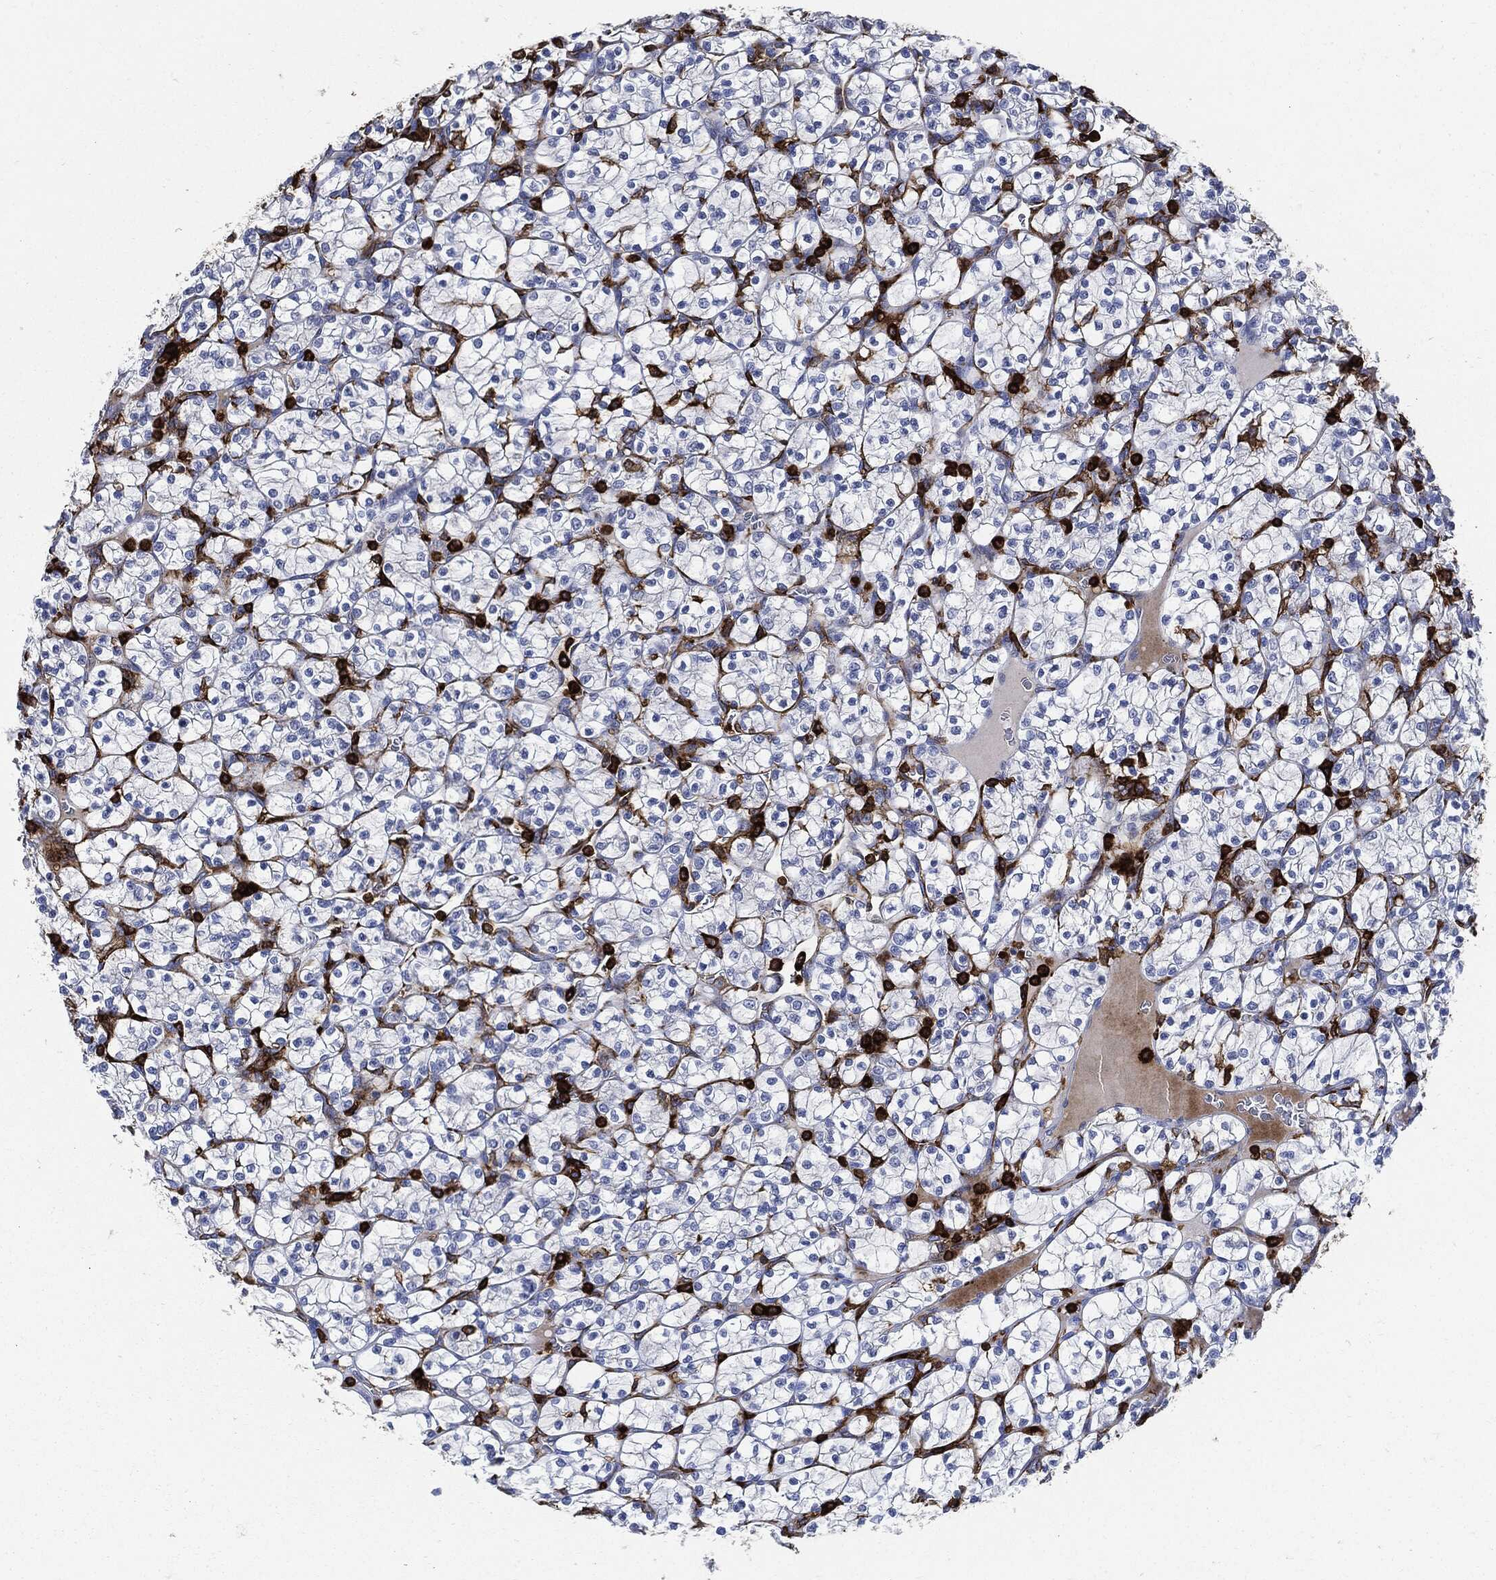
{"staining": {"intensity": "negative", "quantity": "none", "location": "none"}, "tissue": "renal cancer", "cell_type": "Tumor cells", "image_type": "cancer", "snomed": [{"axis": "morphology", "description": "Adenocarcinoma, NOS"}, {"axis": "topography", "description": "Kidney"}], "caption": "Immunohistochemistry image of human renal cancer stained for a protein (brown), which shows no staining in tumor cells. The staining is performed using DAB (3,3'-diaminobenzidine) brown chromogen with nuclei counter-stained in using hematoxylin.", "gene": "PTPRC", "patient": {"sex": "female", "age": 89}}